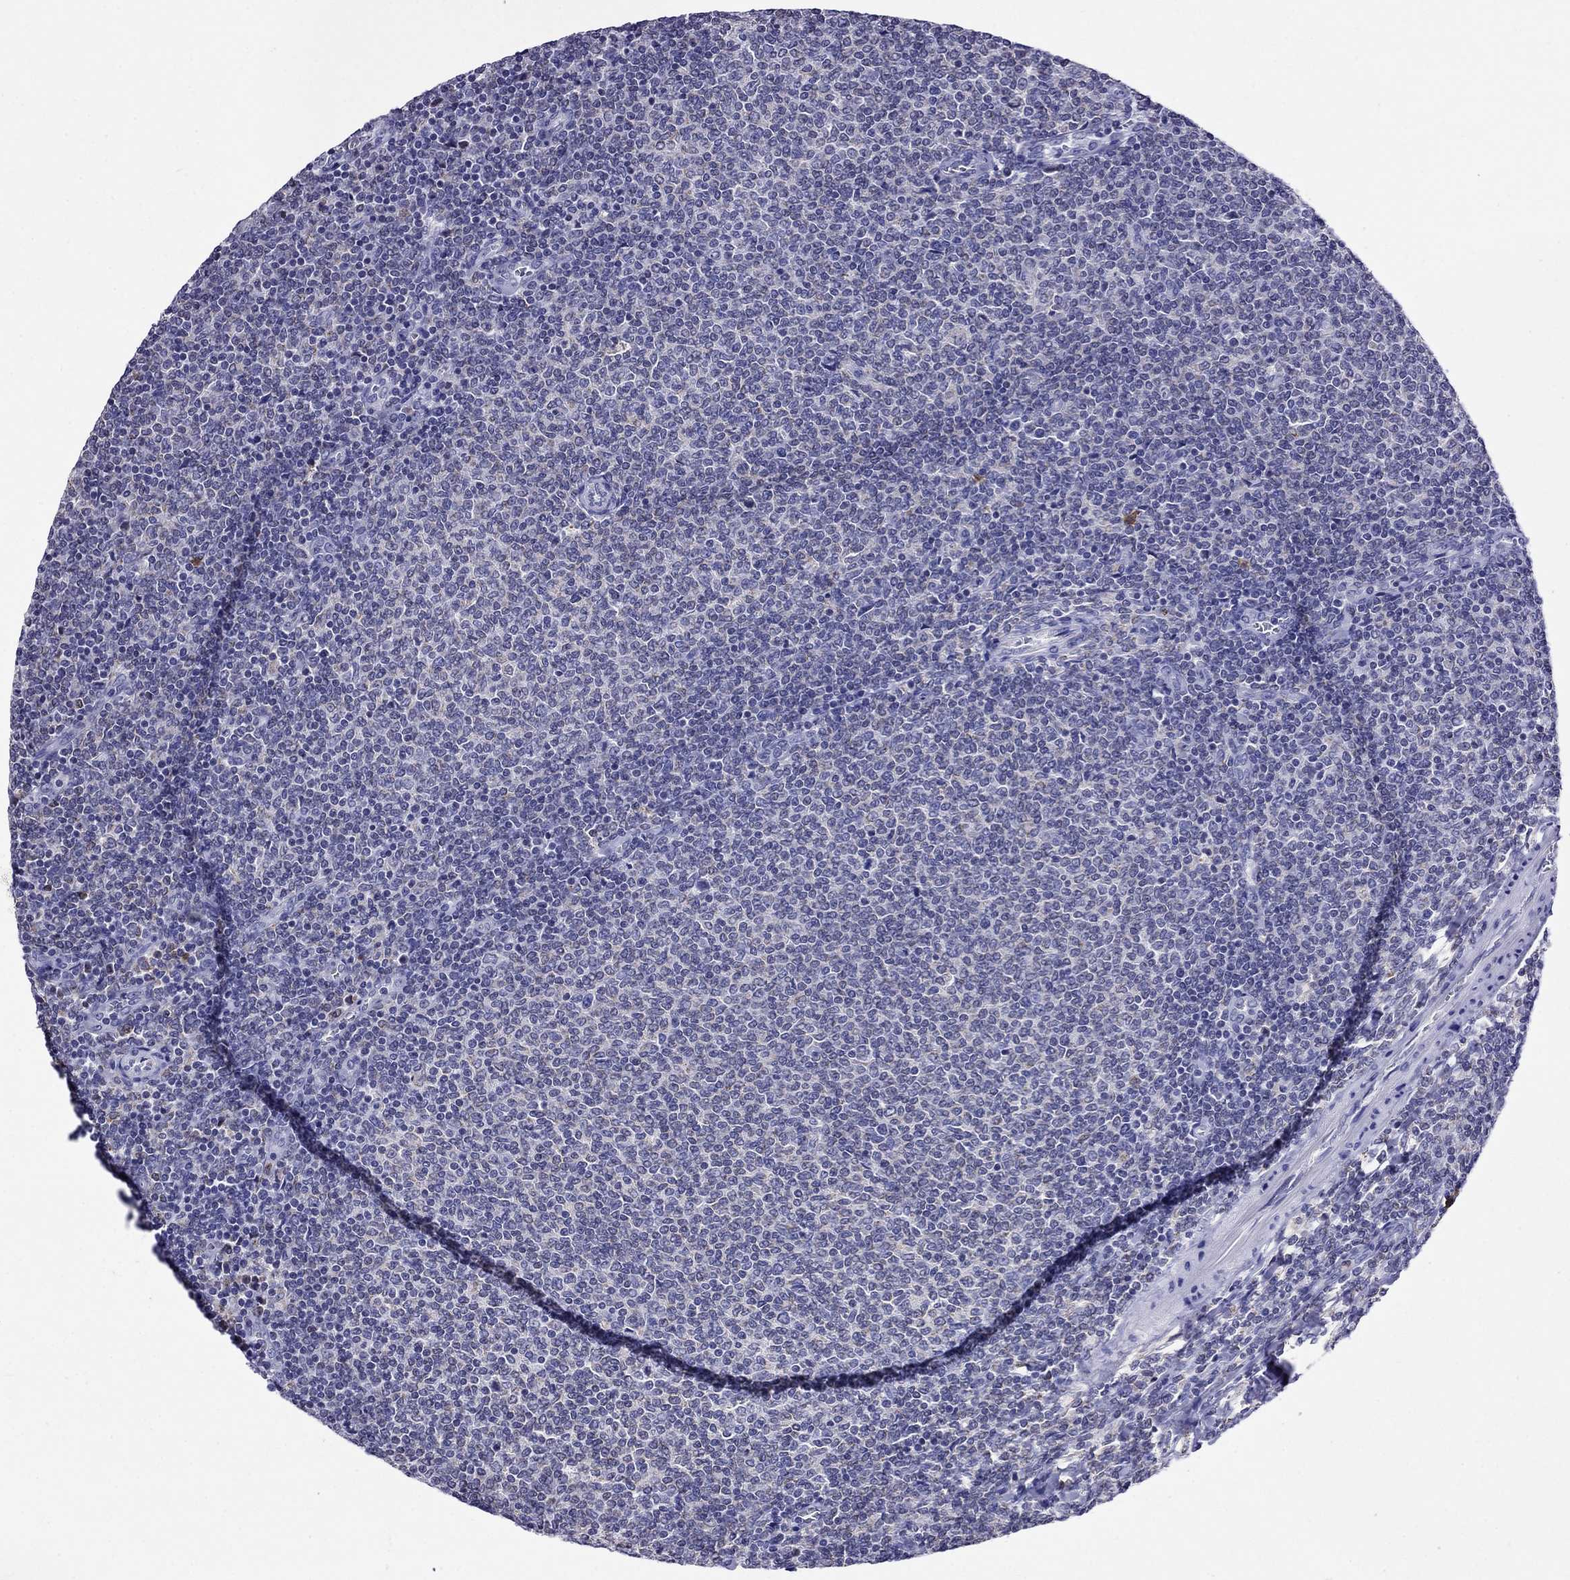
{"staining": {"intensity": "negative", "quantity": "none", "location": "none"}, "tissue": "lymphoma", "cell_type": "Tumor cells", "image_type": "cancer", "snomed": [{"axis": "morphology", "description": "Malignant lymphoma, non-Hodgkin's type, Low grade"}, {"axis": "topography", "description": "Lymph node"}], "caption": "Immunohistochemistry image of lymphoma stained for a protein (brown), which exhibits no positivity in tumor cells. (DAB immunohistochemistry with hematoxylin counter stain).", "gene": "SCG2", "patient": {"sex": "male", "age": 52}}